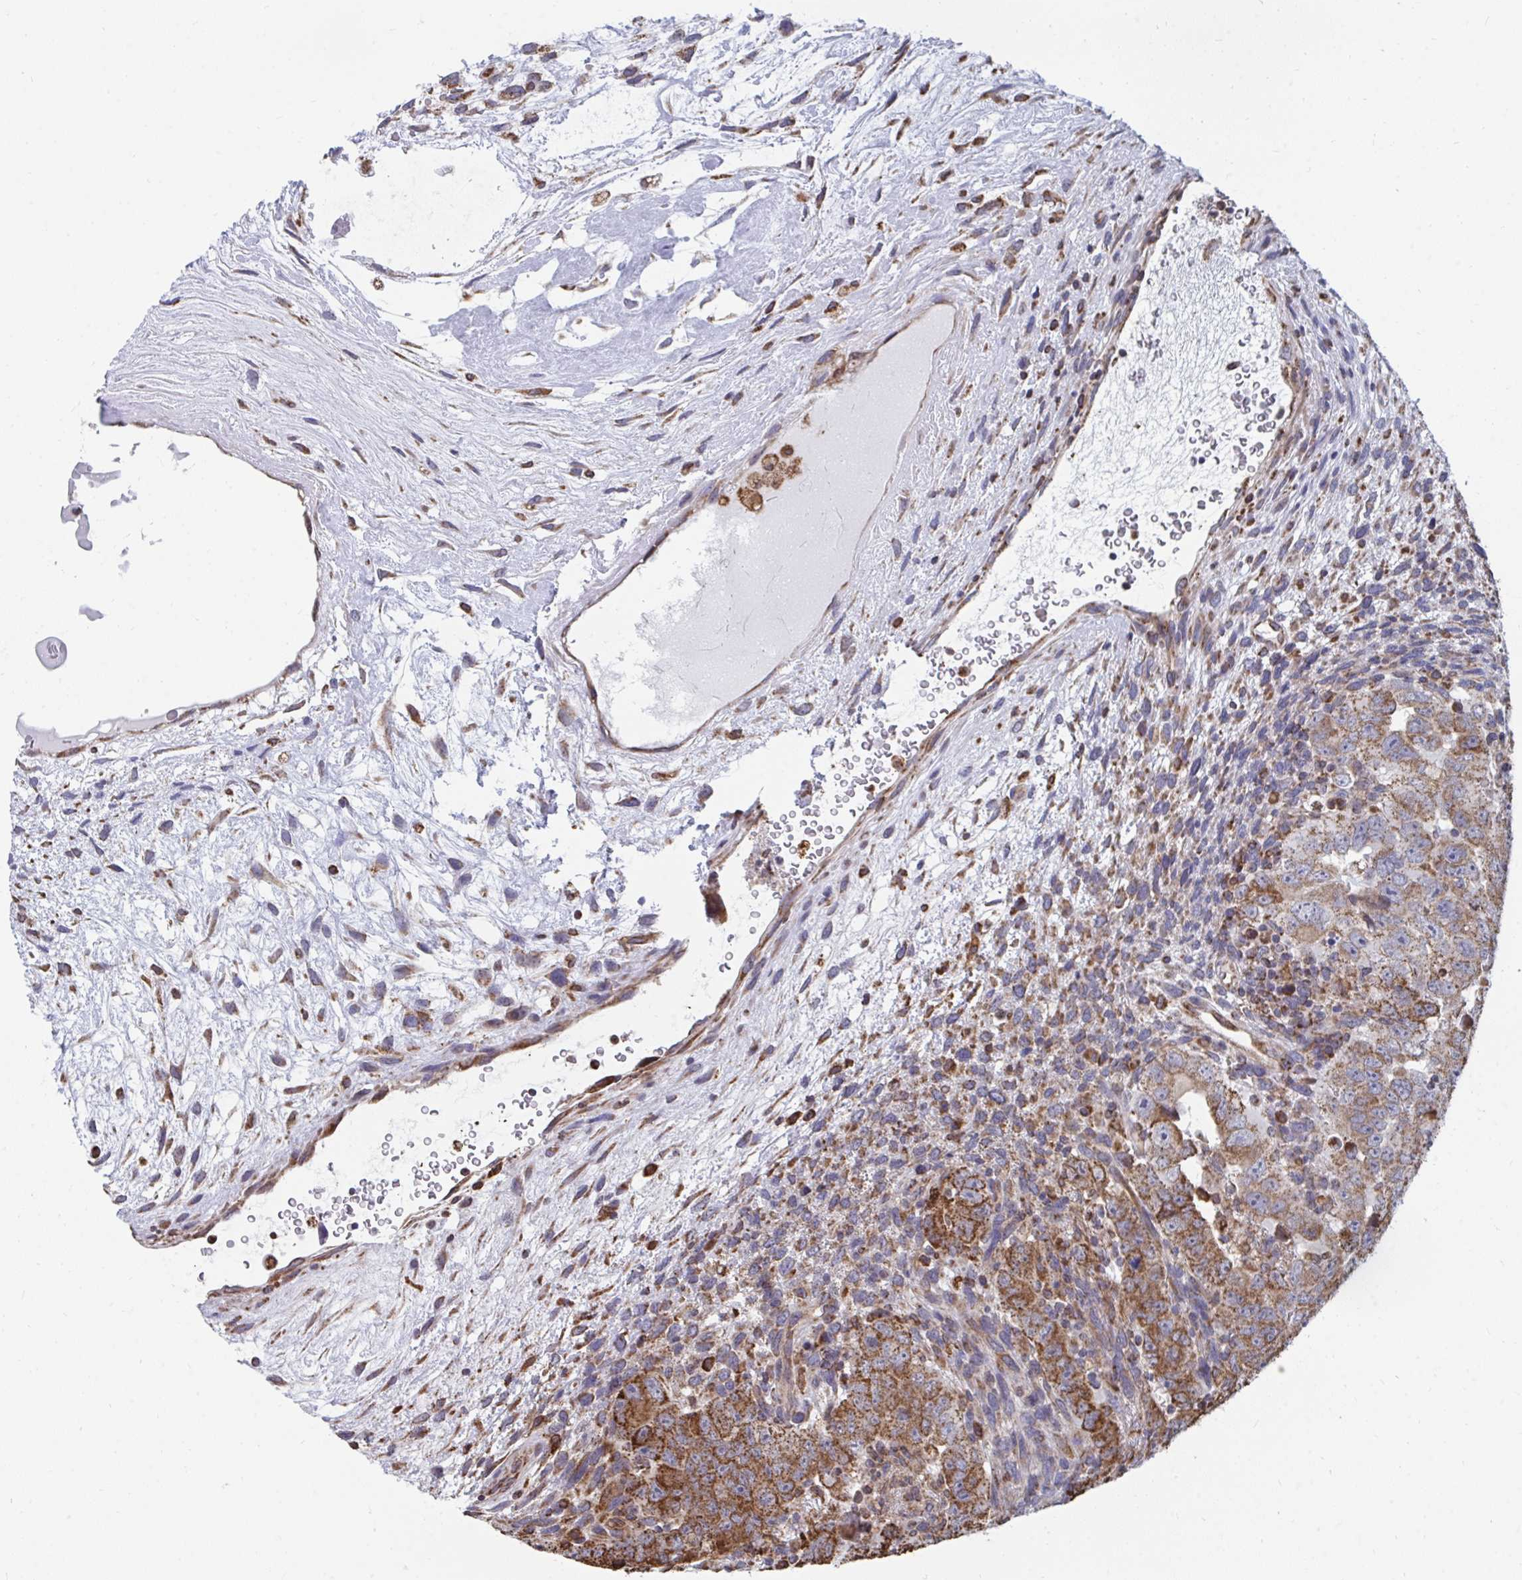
{"staining": {"intensity": "moderate", "quantity": ">75%", "location": "cytoplasmic/membranous"}, "tissue": "testis cancer", "cell_type": "Tumor cells", "image_type": "cancer", "snomed": [{"axis": "morphology", "description": "Carcinoma, Embryonal, NOS"}, {"axis": "topography", "description": "Testis"}], "caption": "This photomicrograph shows immunohistochemistry (IHC) staining of human testis cancer, with medium moderate cytoplasmic/membranous positivity in about >75% of tumor cells.", "gene": "ELAVL1", "patient": {"sex": "male", "age": 24}}